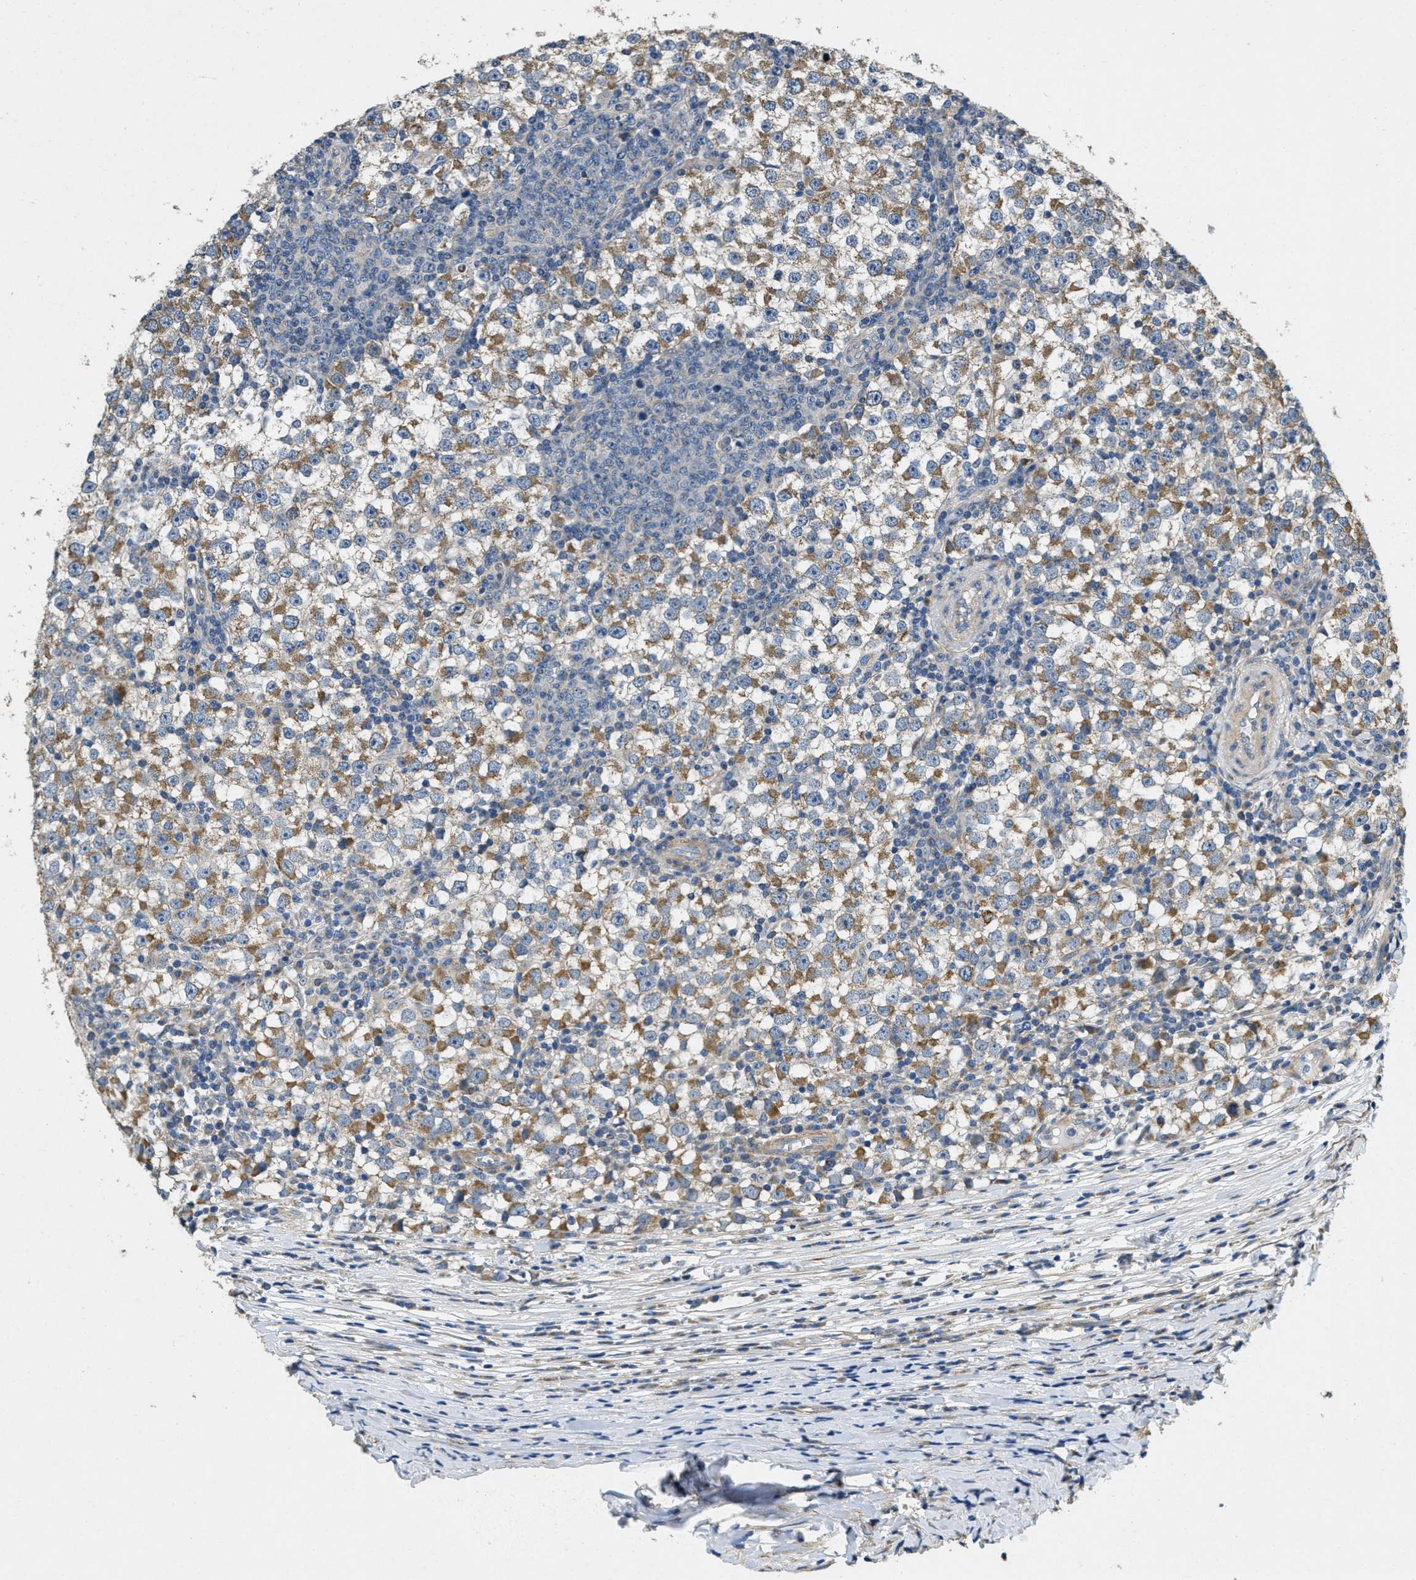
{"staining": {"intensity": "moderate", "quantity": "25%-75%", "location": "cytoplasmic/membranous"}, "tissue": "testis cancer", "cell_type": "Tumor cells", "image_type": "cancer", "snomed": [{"axis": "morphology", "description": "Seminoma, NOS"}, {"axis": "topography", "description": "Testis"}], "caption": "This photomicrograph reveals IHC staining of testis seminoma, with medium moderate cytoplasmic/membranous positivity in approximately 25%-75% of tumor cells.", "gene": "TOMM70", "patient": {"sex": "male", "age": 65}}